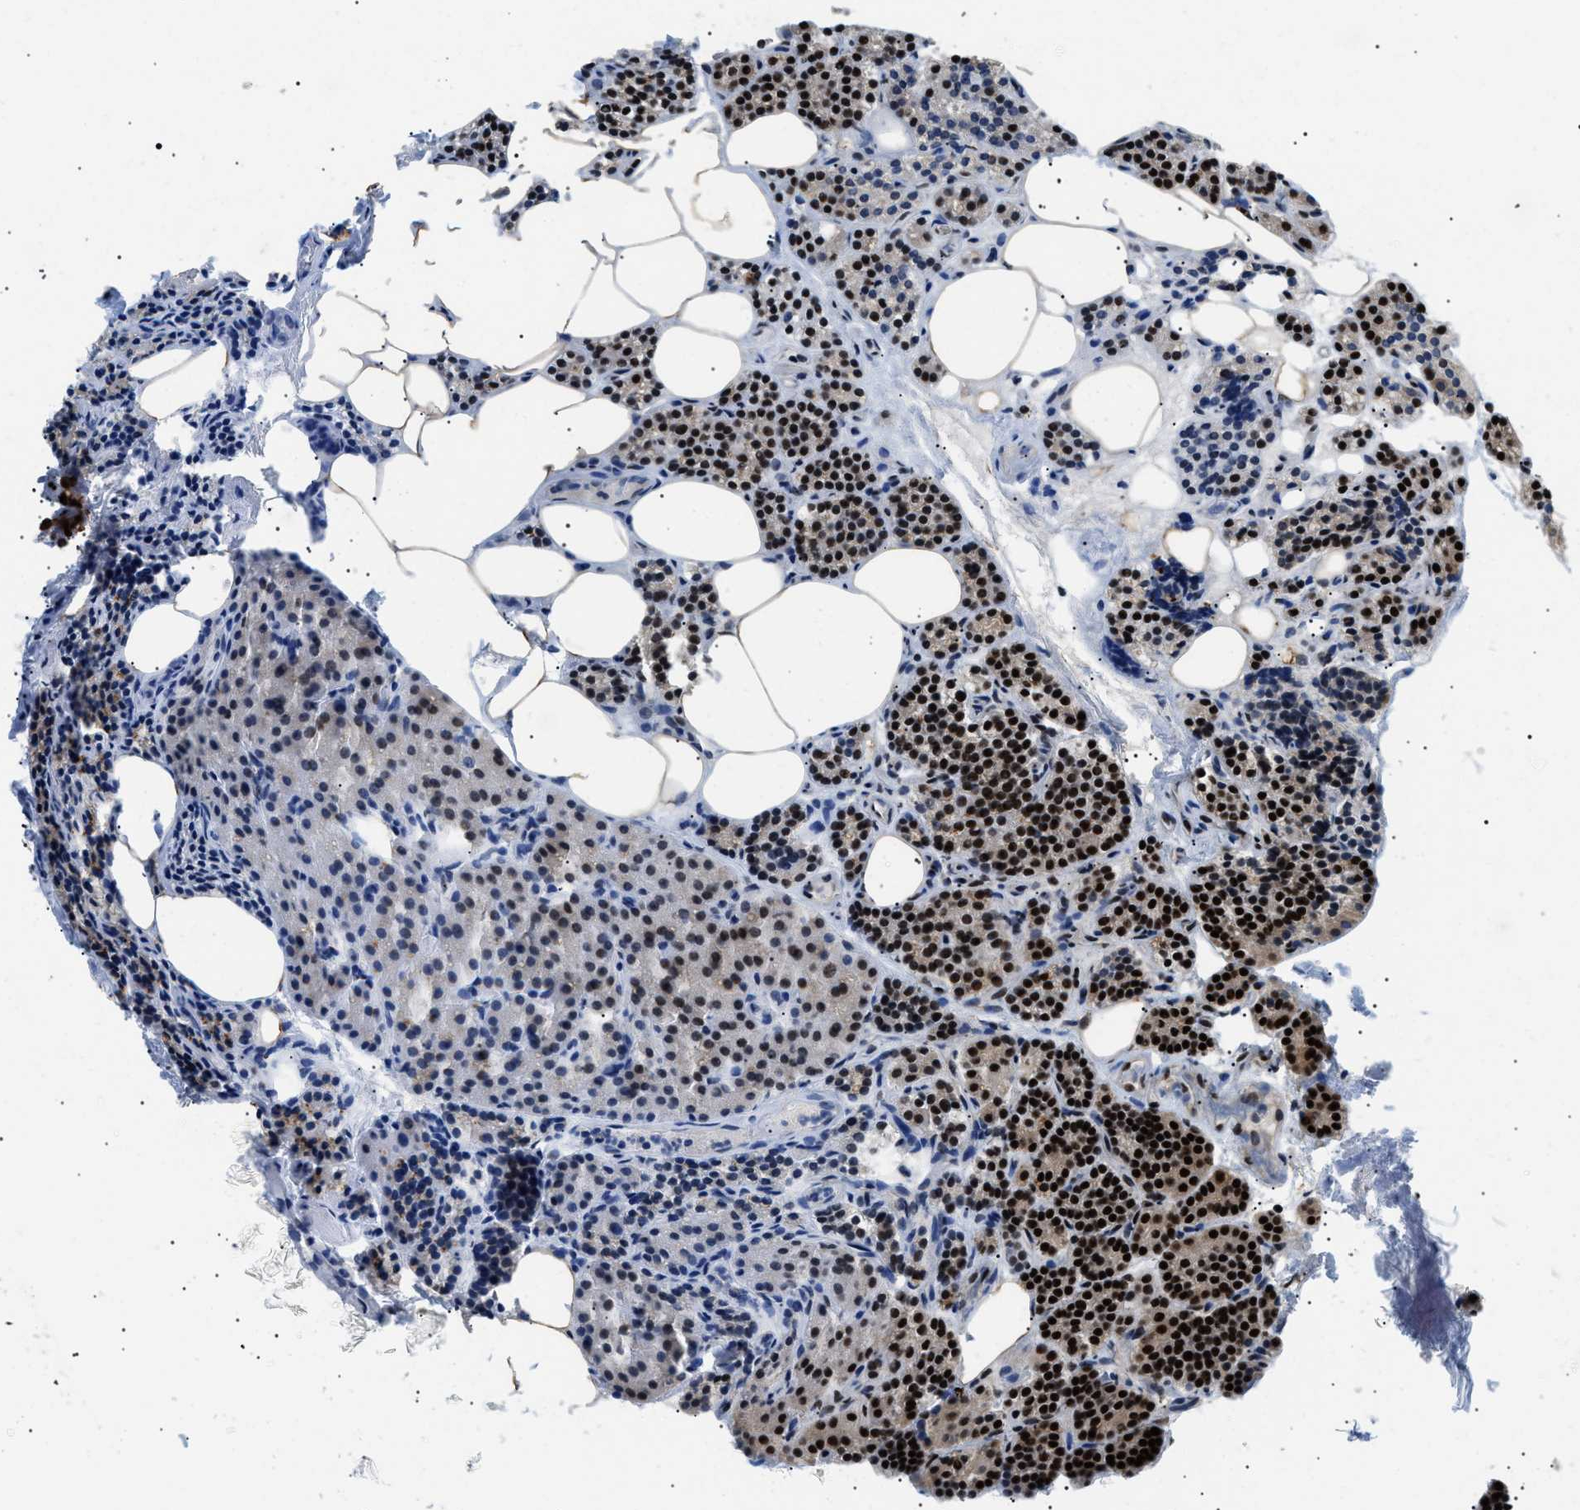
{"staining": {"intensity": "strong", "quantity": ">75%", "location": "cytoplasmic/membranous,nuclear"}, "tissue": "parathyroid gland", "cell_type": "Glandular cells", "image_type": "normal", "snomed": [{"axis": "morphology", "description": "Normal tissue, NOS"}, {"axis": "morphology", "description": "Adenoma, NOS"}, {"axis": "topography", "description": "Parathyroid gland"}], "caption": "Glandular cells show high levels of strong cytoplasmic/membranous,nuclear expression in approximately >75% of cells in unremarkable parathyroid gland. The protein is stained brown, and the nuclei are stained in blue (DAB (3,3'-diaminobenzidine) IHC with brightfield microscopy, high magnification).", "gene": "CWC25", "patient": {"sex": "female", "age": 74}}